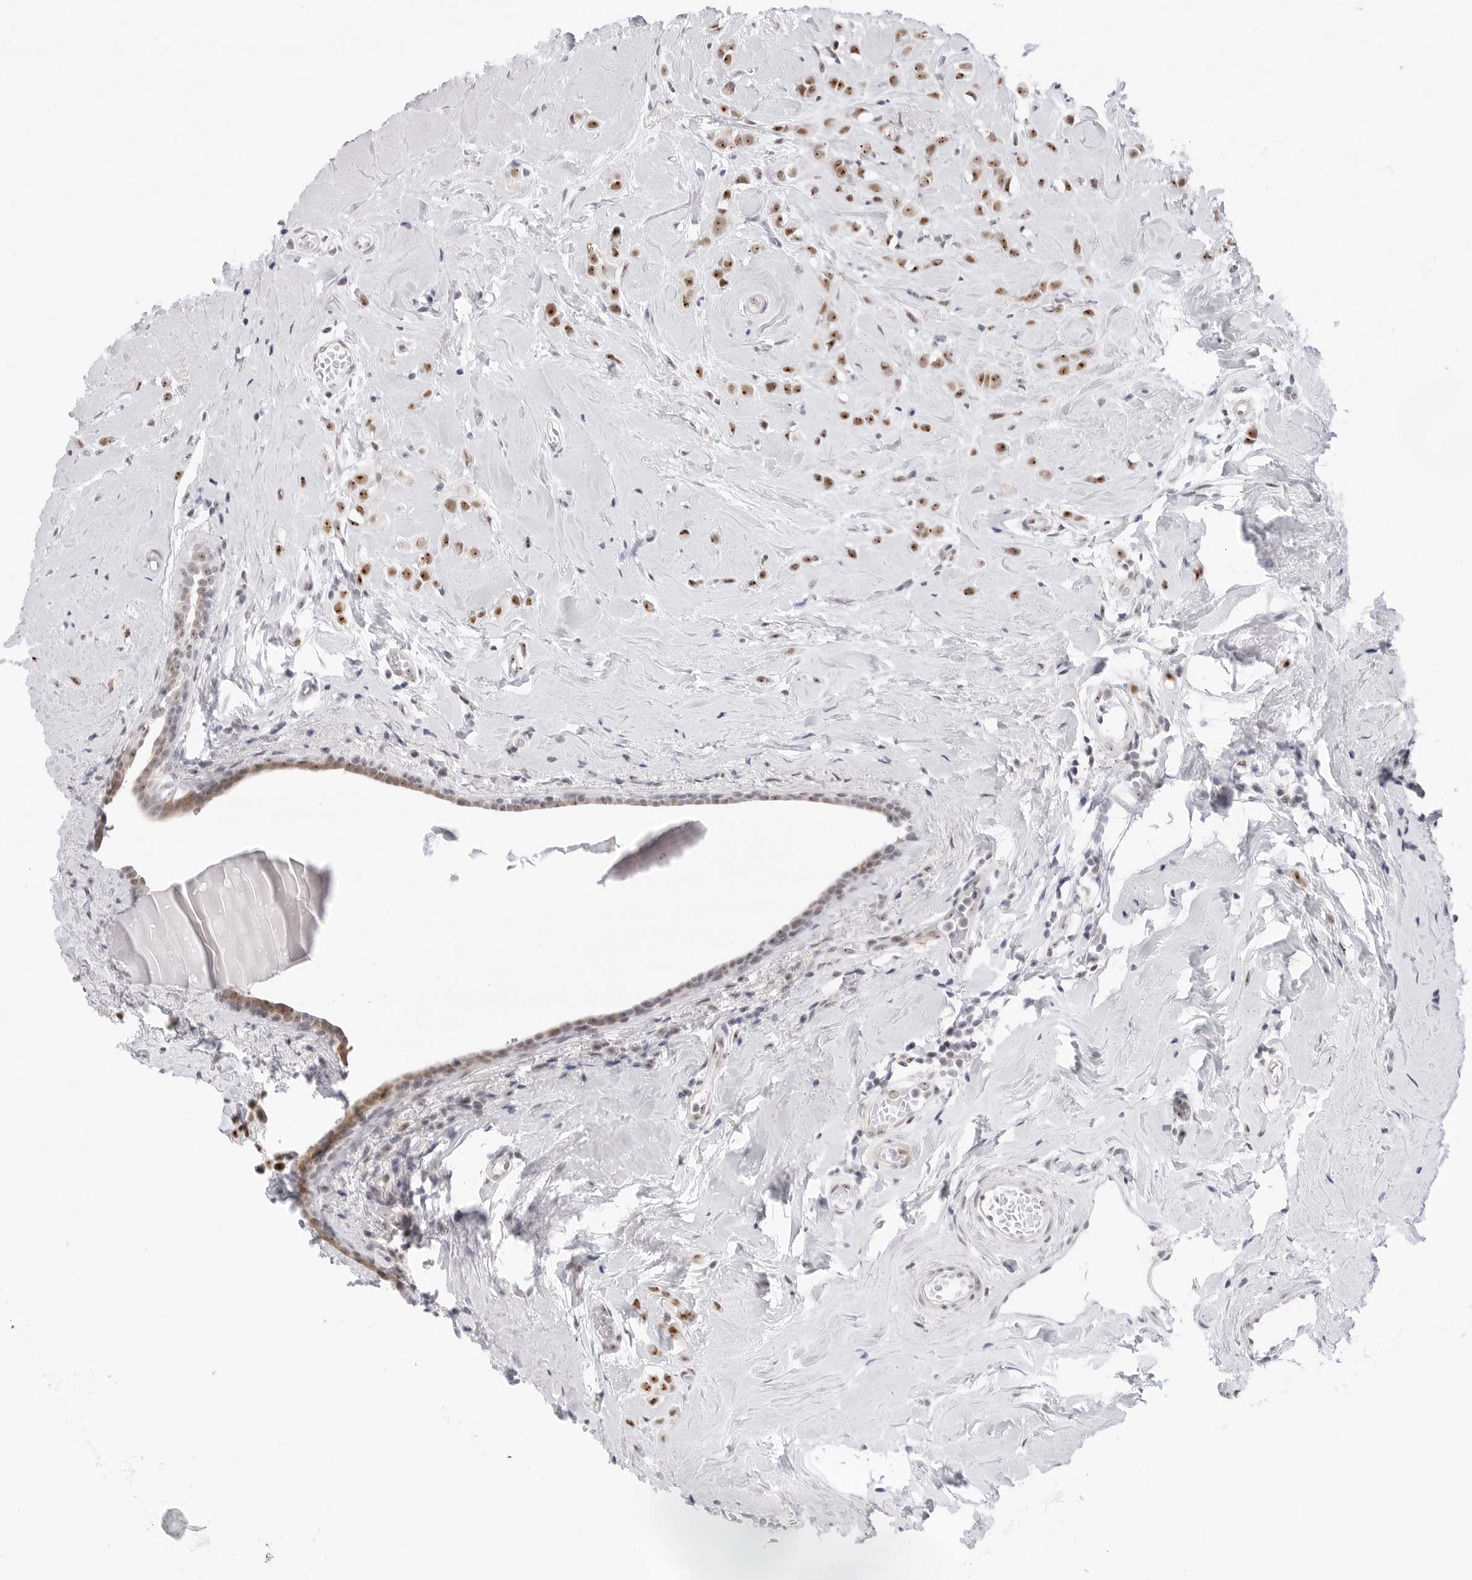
{"staining": {"intensity": "moderate", "quantity": ">75%", "location": "nuclear"}, "tissue": "breast cancer", "cell_type": "Tumor cells", "image_type": "cancer", "snomed": [{"axis": "morphology", "description": "Lobular carcinoma"}, {"axis": "topography", "description": "Breast"}], "caption": "The micrograph exhibits staining of lobular carcinoma (breast), revealing moderate nuclear protein staining (brown color) within tumor cells. (DAB (3,3'-diaminobenzidine) IHC with brightfield microscopy, high magnification).", "gene": "C1orf162", "patient": {"sex": "female", "age": 47}}